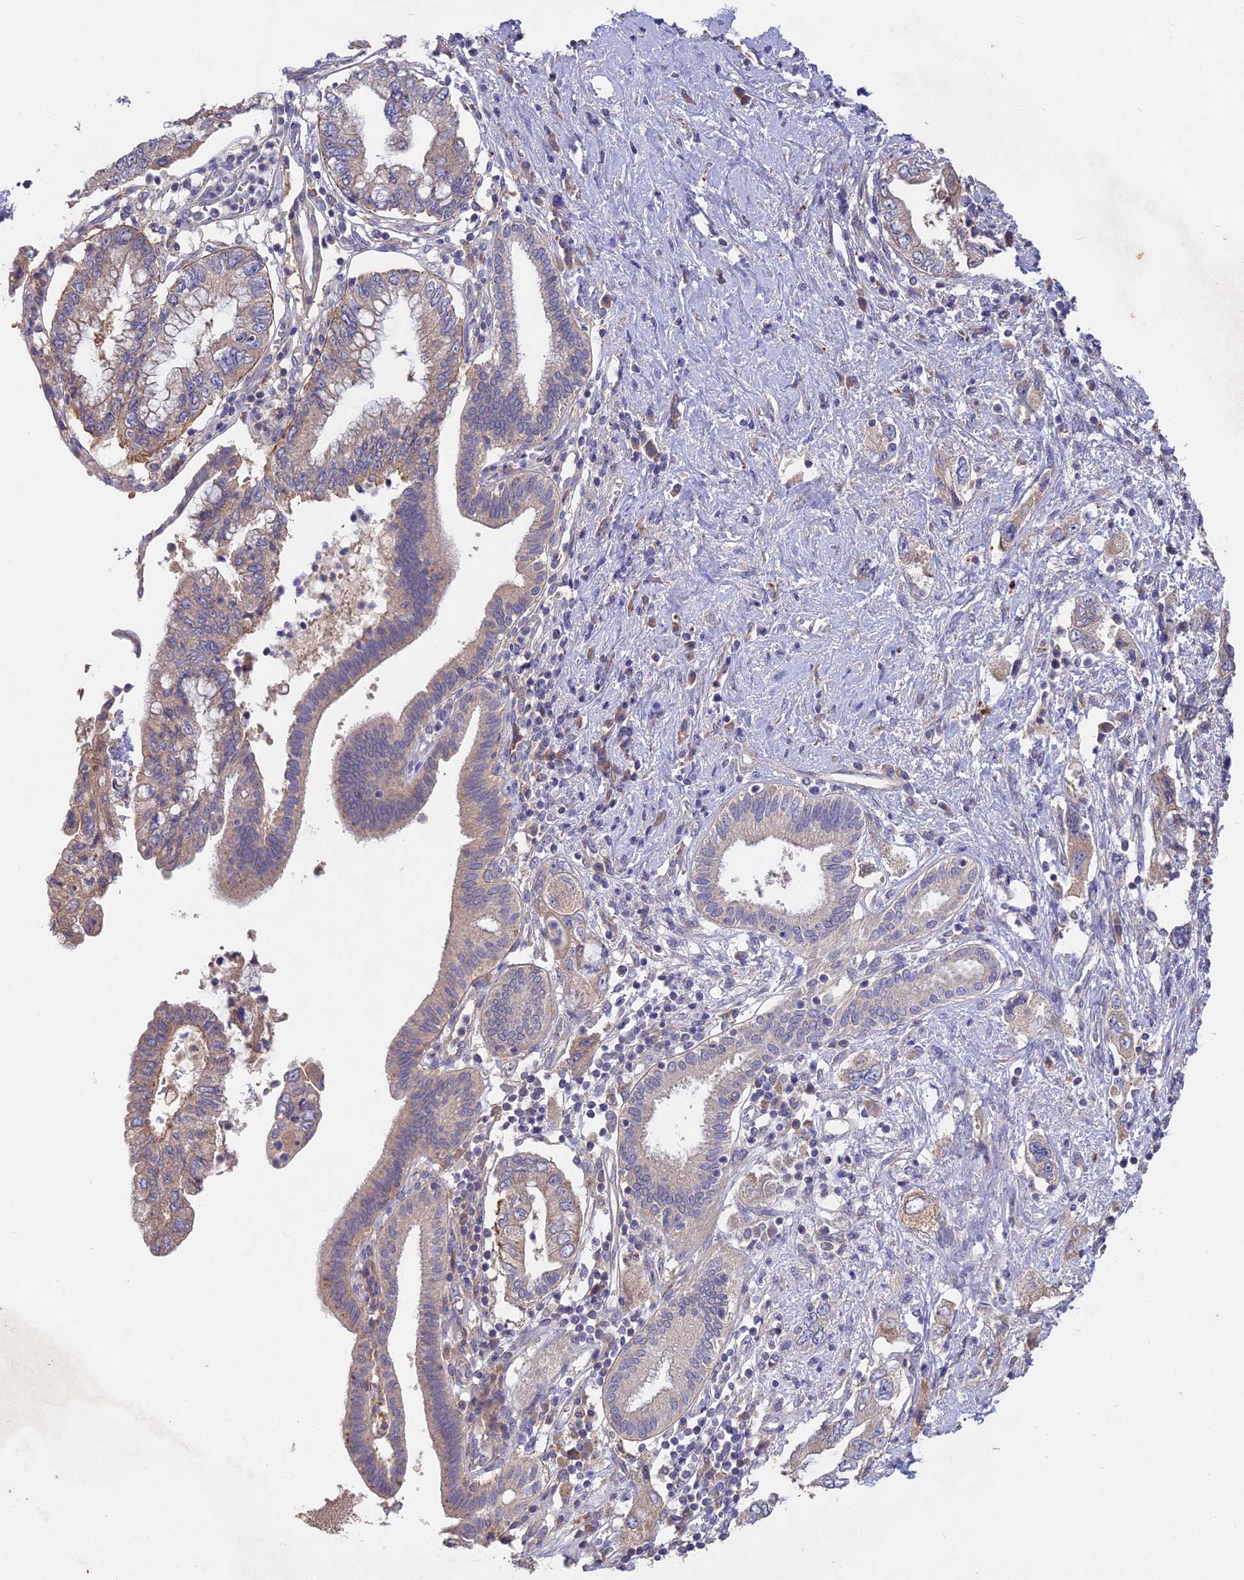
{"staining": {"intensity": "weak", "quantity": "<25%", "location": "cytoplasmic/membranous"}, "tissue": "pancreatic cancer", "cell_type": "Tumor cells", "image_type": "cancer", "snomed": [{"axis": "morphology", "description": "Adenocarcinoma, NOS"}, {"axis": "topography", "description": "Pancreas"}], "caption": "A high-resolution micrograph shows IHC staining of adenocarcinoma (pancreatic), which reveals no significant positivity in tumor cells.", "gene": "SLC26A4", "patient": {"sex": "female", "age": 73}}